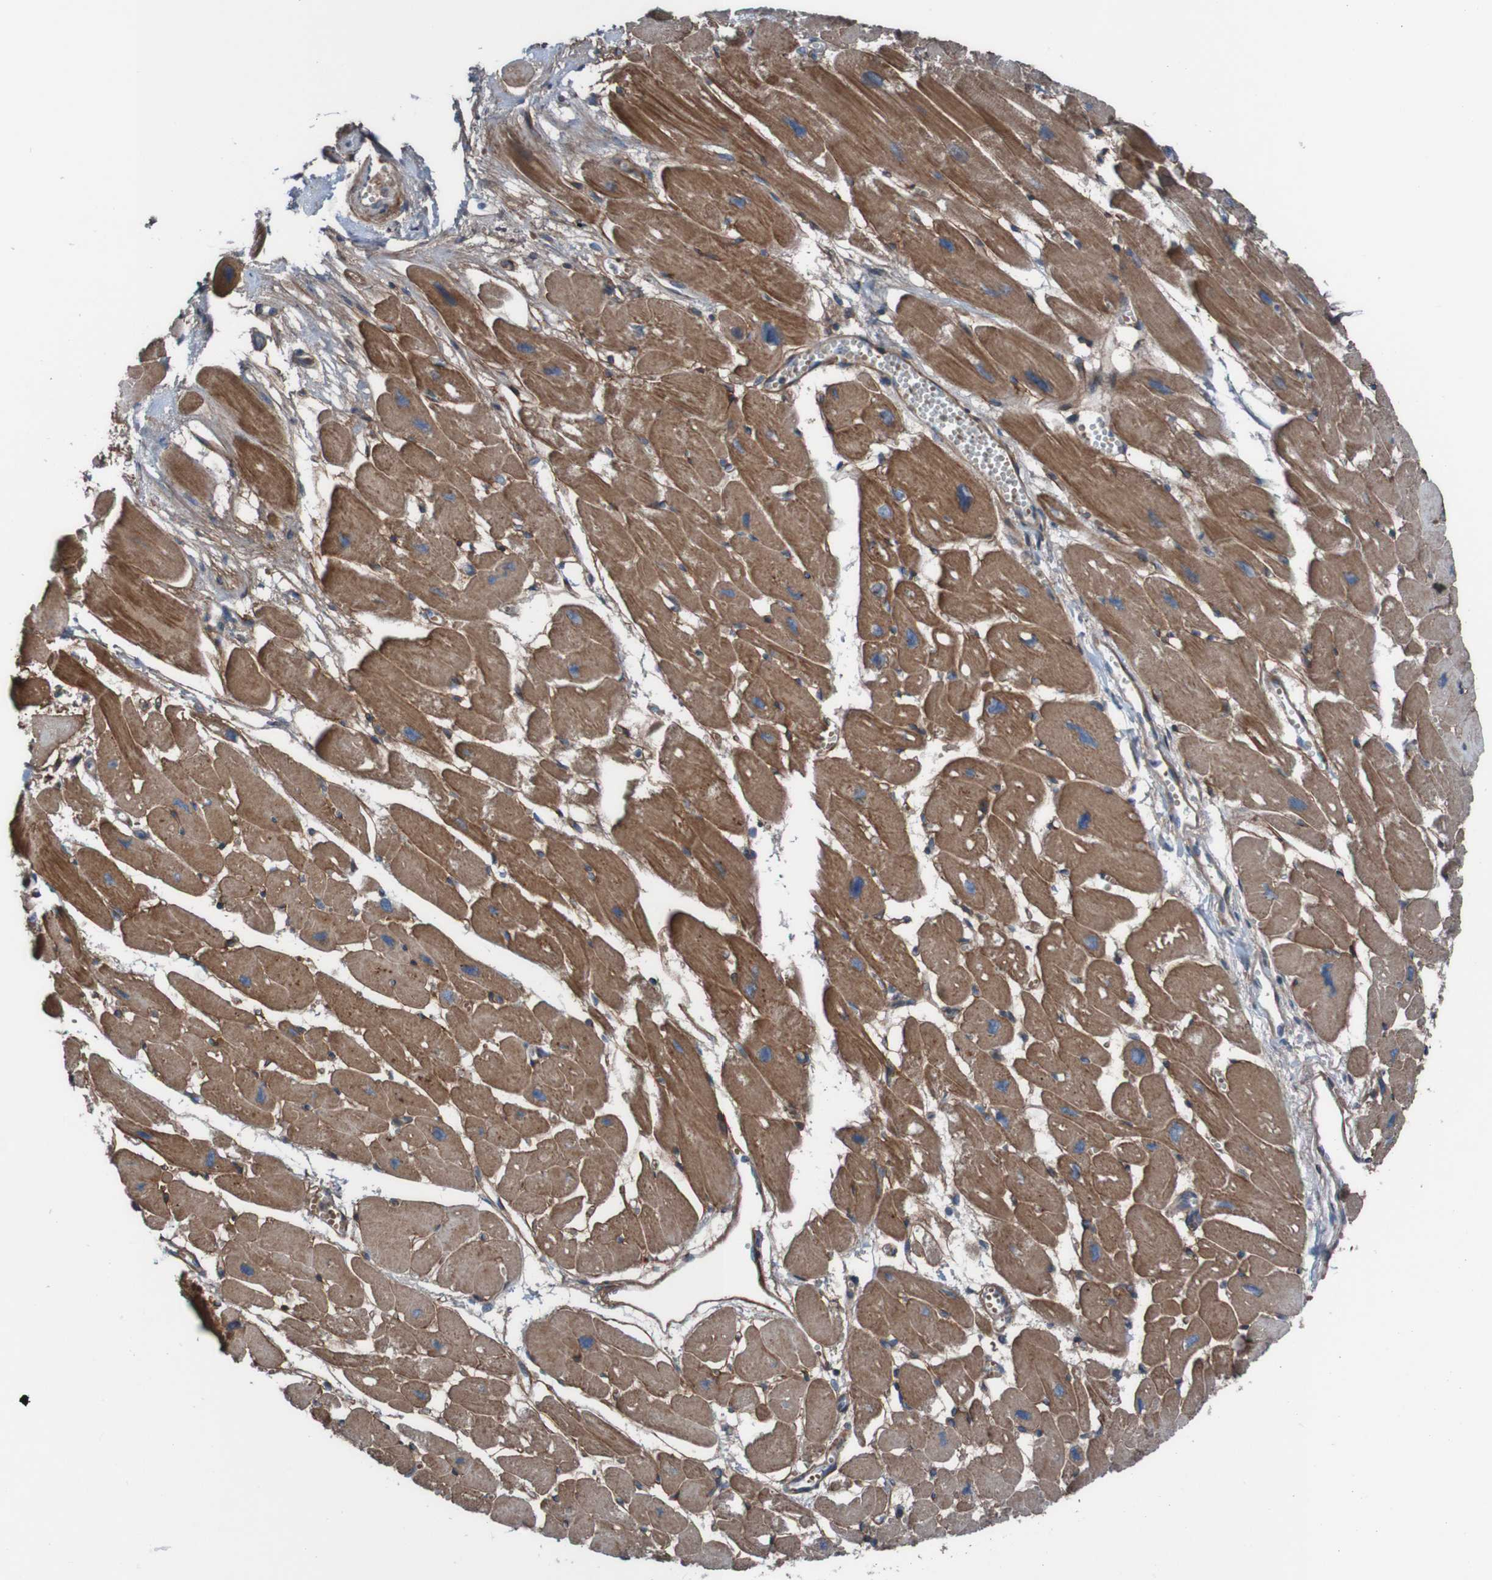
{"staining": {"intensity": "strong", "quantity": ">75%", "location": "cytoplasmic/membranous"}, "tissue": "heart muscle", "cell_type": "Cardiomyocytes", "image_type": "normal", "snomed": [{"axis": "morphology", "description": "Normal tissue, NOS"}, {"axis": "topography", "description": "Heart"}], "caption": "Benign heart muscle exhibits strong cytoplasmic/membranous expression in about >75% of cardiomyocytes, visualized by immunohistochemistry.", "gene": "PDGFB", "patient": {"sex": "female", "age": 54}}